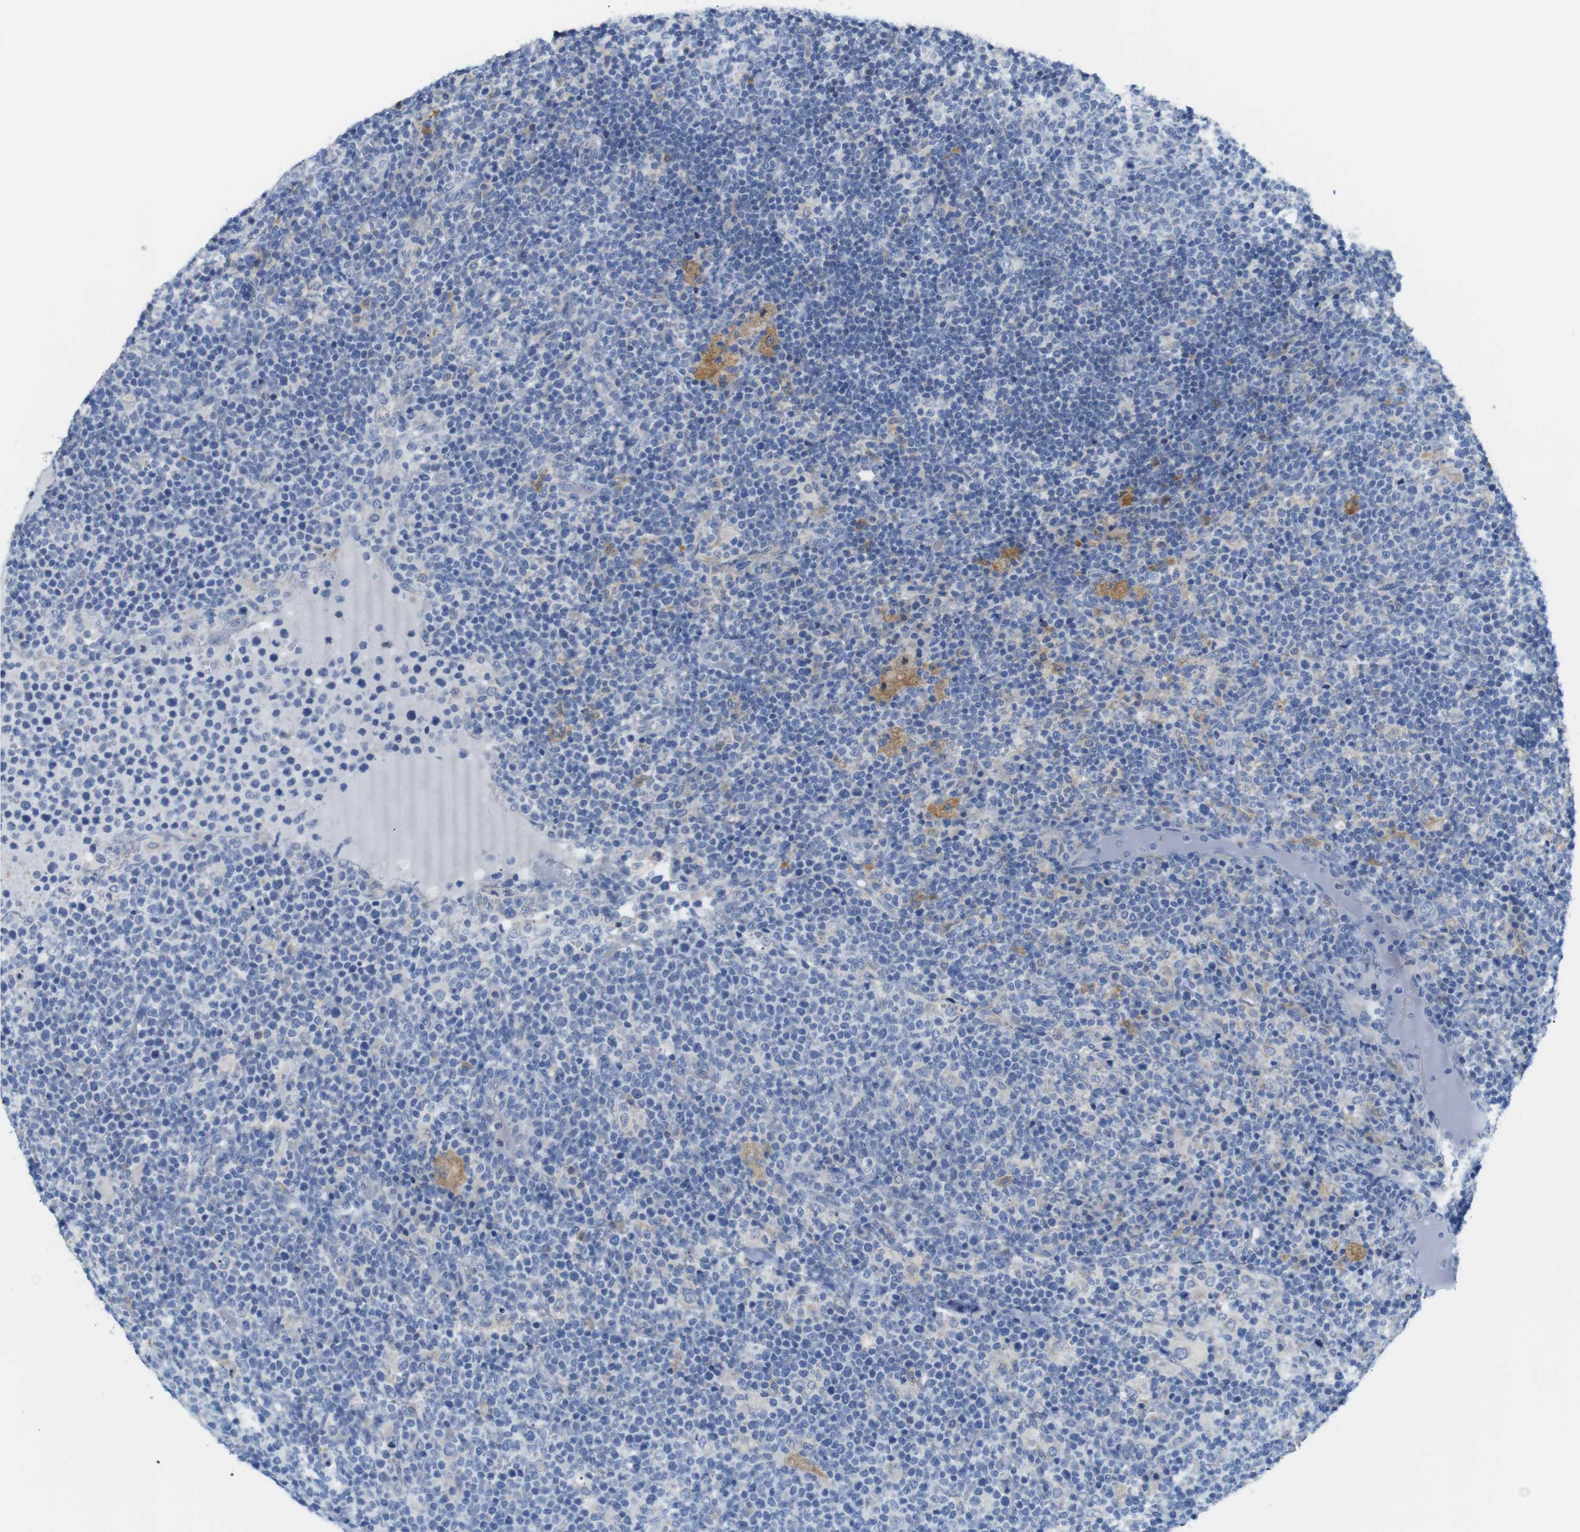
{"staining": {"intensity": "negative", "quantity": "none", "location": "none"}, "tissue": "lymphoma", "cell_type": "Tumor cells", "image_type": "cancer", "snomed": [{"axis": "morphology", "description": "Malignant lymphoma, non-Hodgkin's type, High grade"}, {"axis": "topography", "description": "Lymph node"}], "caption": "An image of high-grade malignant lymphoma, non-Hodgkin's type stained for a protein reveals no brown staining in tumor cells. (DAB immunohistochemistry visualized using brightfield microscopy, high magnification).", "gene": "NEBL", "patient": {"sex": "male", "age": 61}}